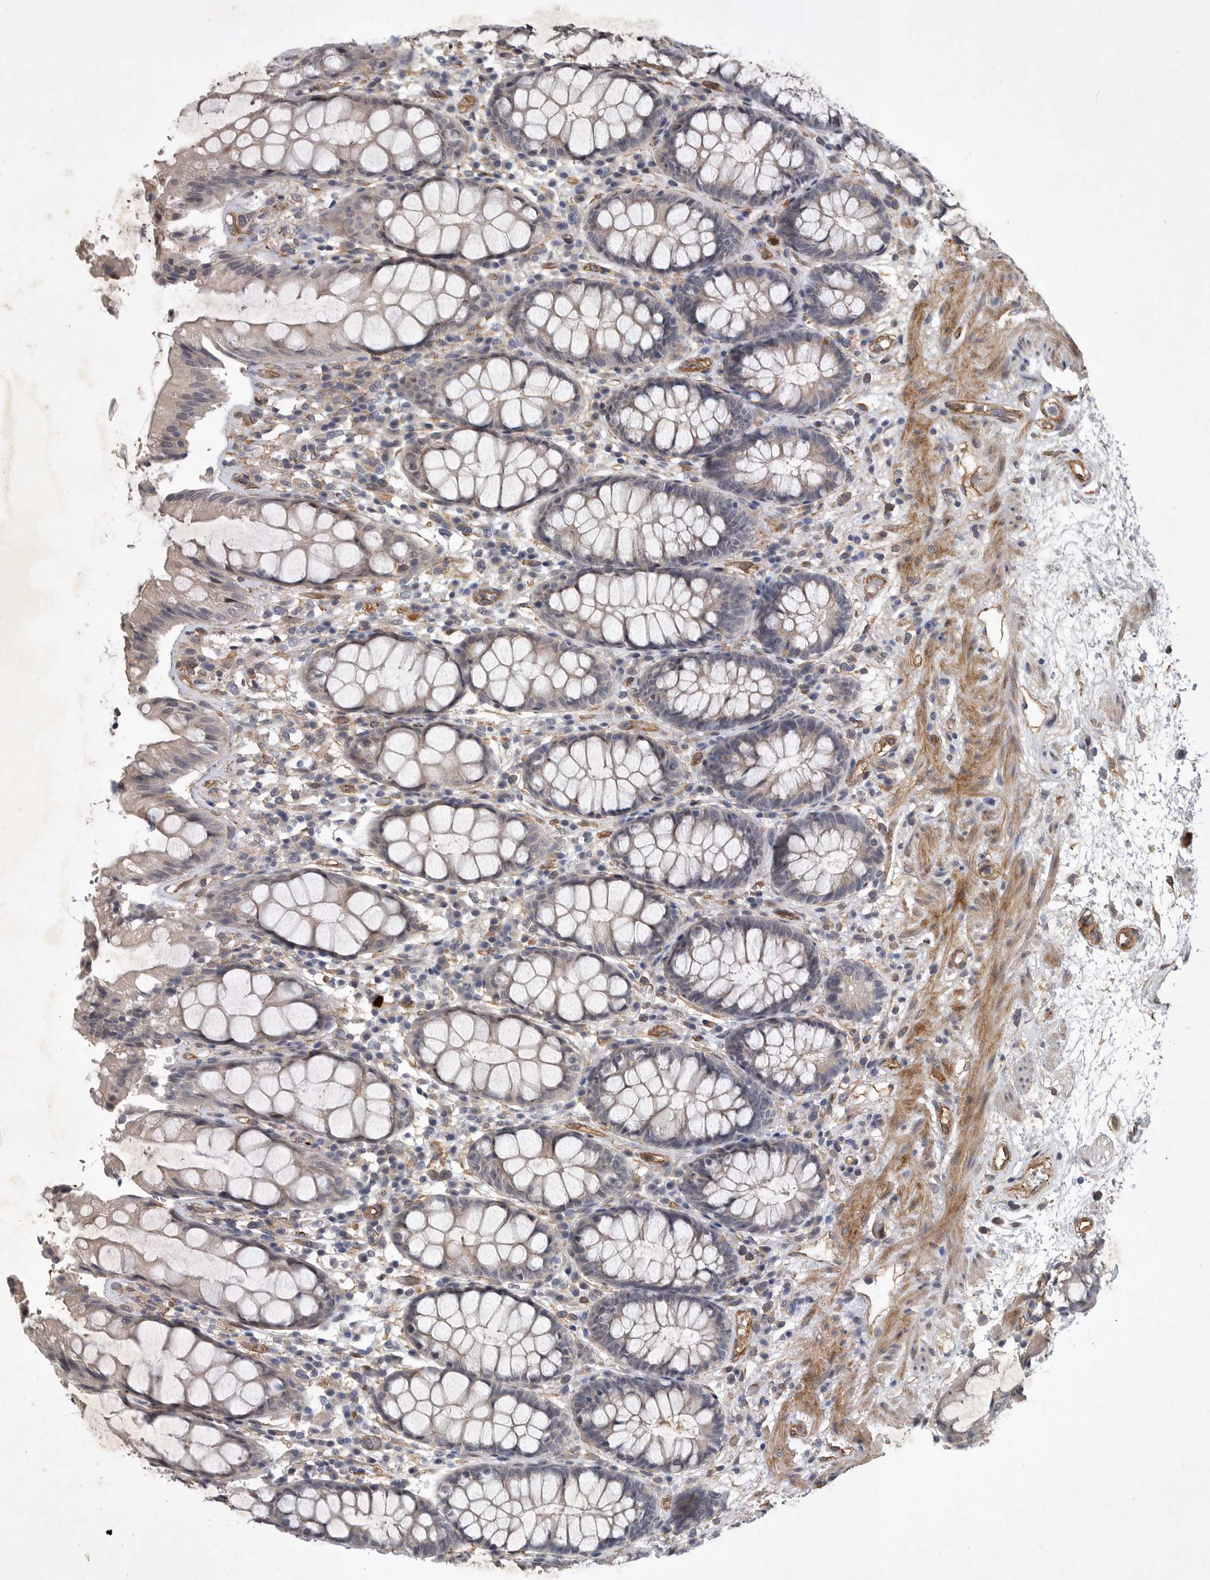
{"staining": {"intensity": "weak", "quantity": "<25%", "location": "cytoplasmic/membranous"}, "tissue": "rectum", "cell_type": "Glandular cells", "image_type": "normal", "snomed": [{"axis": "morphology", "description": "Normal tissue, NOS"}, {"axis": "topography", "description": "Rectum"}], "caption": "This is an IHC image of normal human rectum. There is no expression in glandular cells.", "gene": "ANKFY1", "patient": {"sex": "male", "age": 64}}